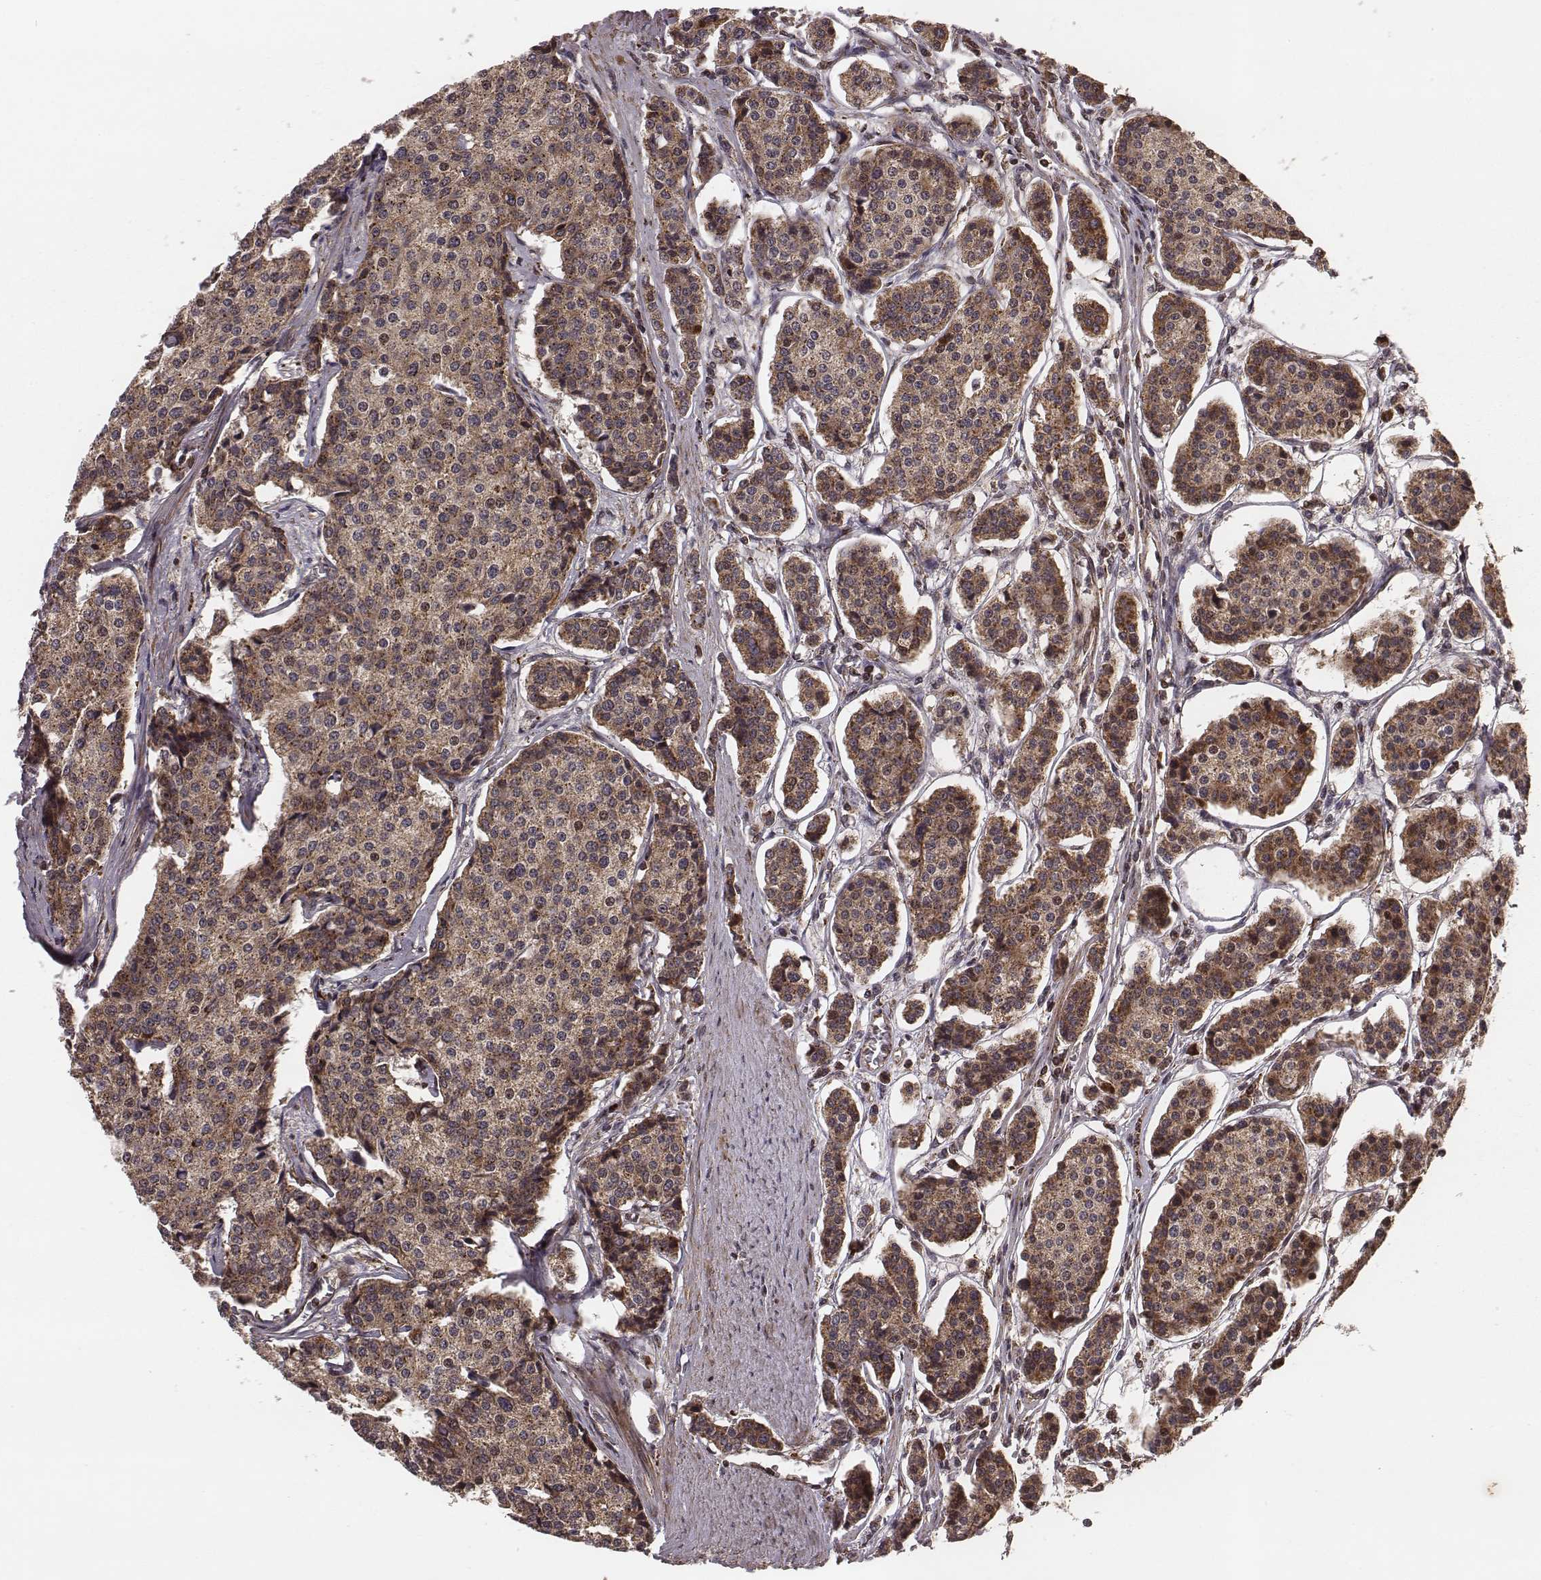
{"staining": {"intensity": "moderate", "quantity": ">75%", "location": "cytoplasmic/membranous"}, "tissue": "carcinoid", "cell_type": "Tumor cells", "image_type": "cancer", "snomed": [{"axis": "morphology", "description": "Carcinoid, malignant, NOS"}, {"axis": "topography", "description": "Small intestine"}], "caption": "Tumor cells reveal medium levels of moderate cytoplasmic/membranous expression in about >75% of cells in carcinoid (malignant).", "gene": "ZDHHC21", "patient": {"sex": "female", "age": 65}}